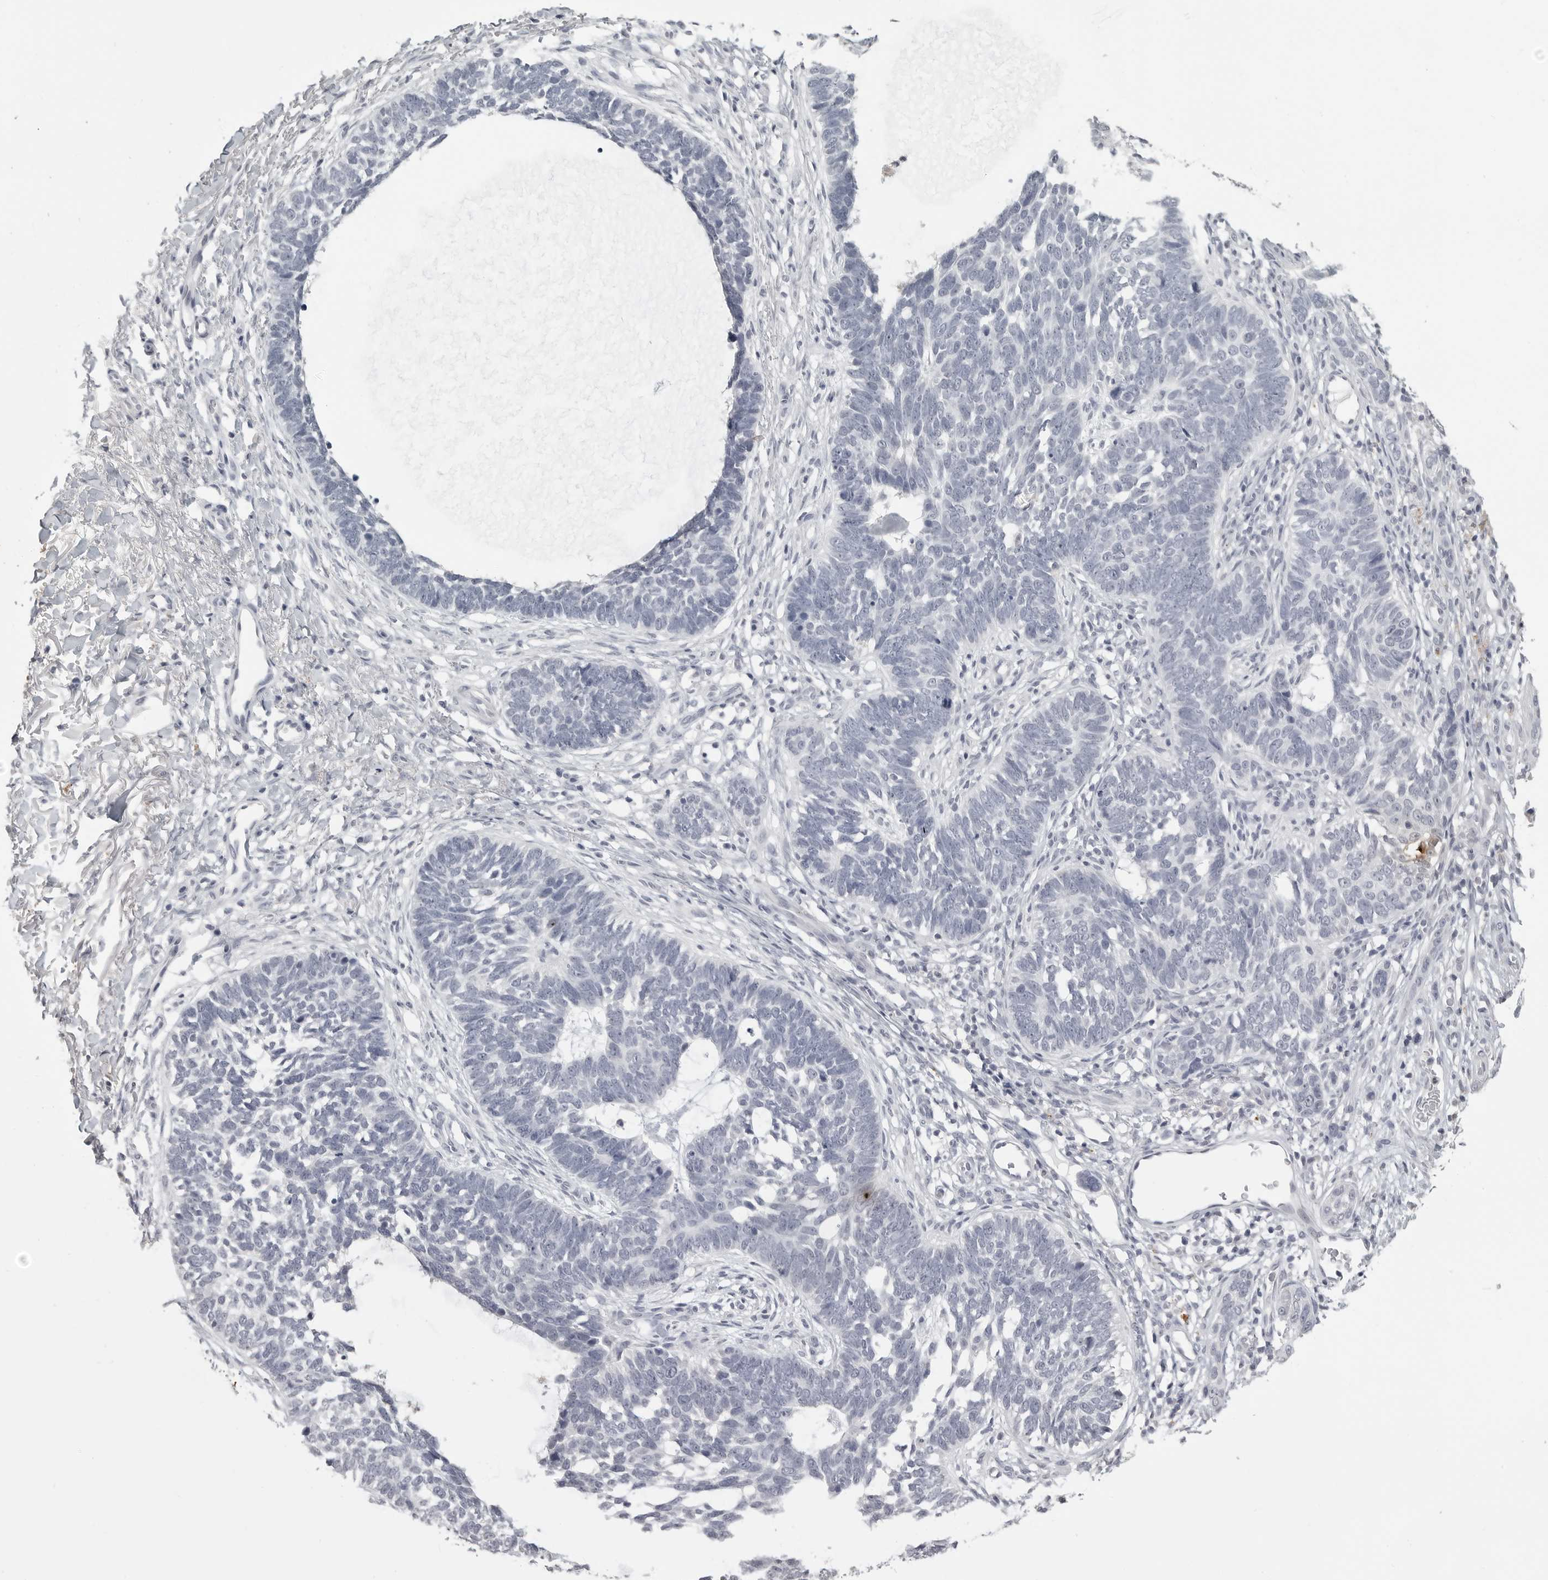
{"staining": {"intensity": "negative", "quantity": "none", "location": "none"}, "tissue": "skin cancer", "cell_type": "Tumor cells", "image_type": "cancer", "snomed": [{"axis": "morphology", "description": "Normal tissue, NOS"}, {"axis": "morphology", "description": "Basal cell carcinoma"}, {"axis": "topography", "description": "Skin"}], "caption": "Immunohistochemistry (IHC) micrograph of neoplastic tissue: human skin cancer (basal cell carcinoma) stained with DAB (3,3'-diaminobenzidine) displays no significant protein expression in tumor cells. (Stains: DAB (3,3'-diaminobenzidine) IHC with hematoxylin counter stain, Microscopy: brightfield microscopy at high magnification).", "gene": "PRSS1", "patient": {"sex": "male", "age": 77}}